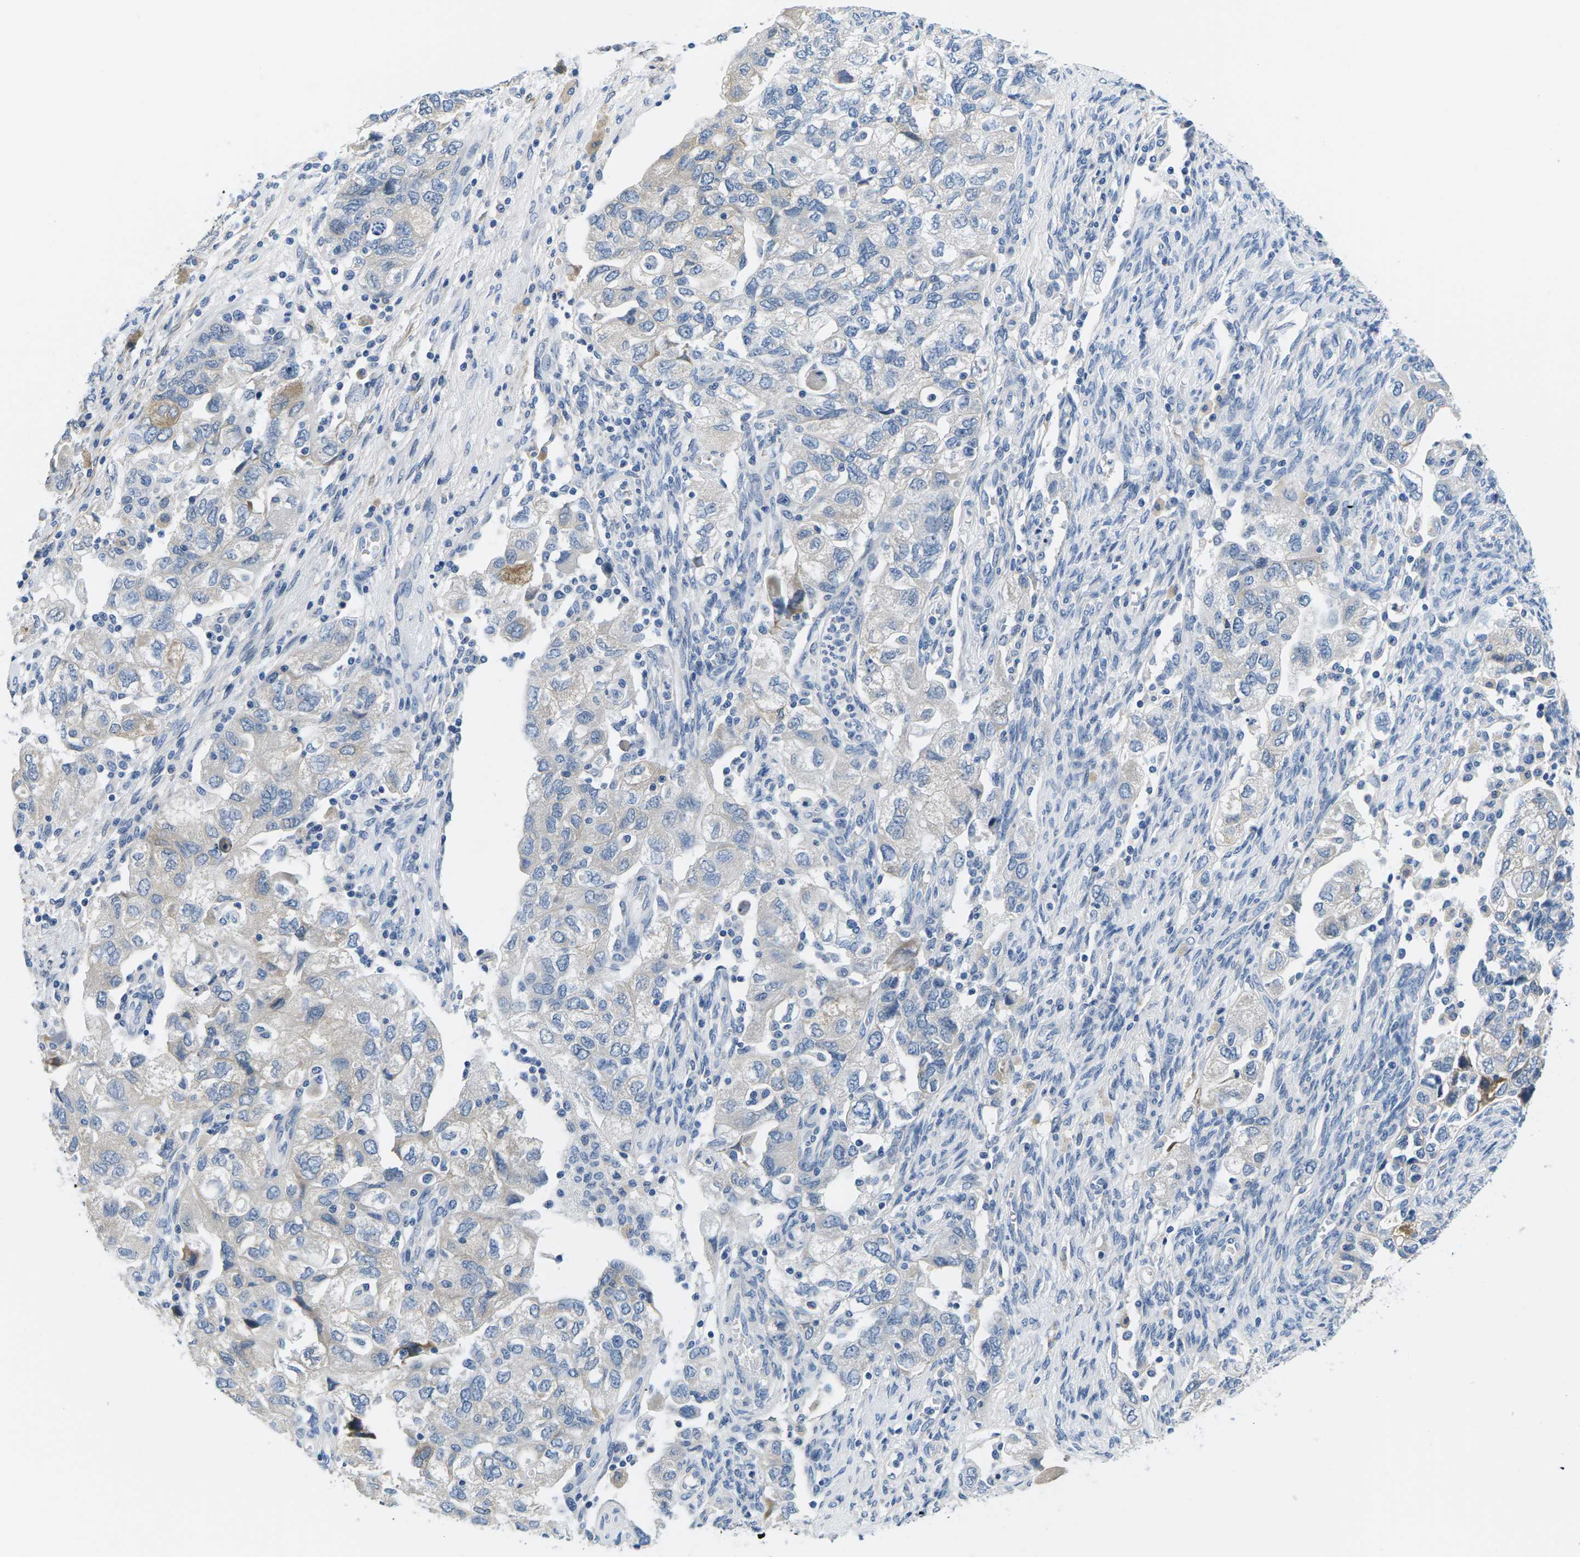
{"staining": {"intensity": "moderate", "quantity": "<25%", "location": "cytoplasmic/membranous"}, "tissue": "ovarian cancer", "cell_type": "Tumor cells", "image_type": "cancer", "snomed": [{"axis": "morphology", "description": "Carcinoma, NOS"}, {"axis": "morphology", "description": "Cystadenocarcinoma, serous, NOS"}, {"axis": "topography", "description": "Ovary"}], "caption": "This histopathology image exhibits ovarian serous cystadenocarcinoma stained with immunohistochemistry to label a protein in brown. The cytoplasmic/membranous of tumor cells show moderate positivity for the protein. Nuclei are counter-stained blue.", "gene": "TSPAN2", "patient": {"sex": "female", "age": 69}}